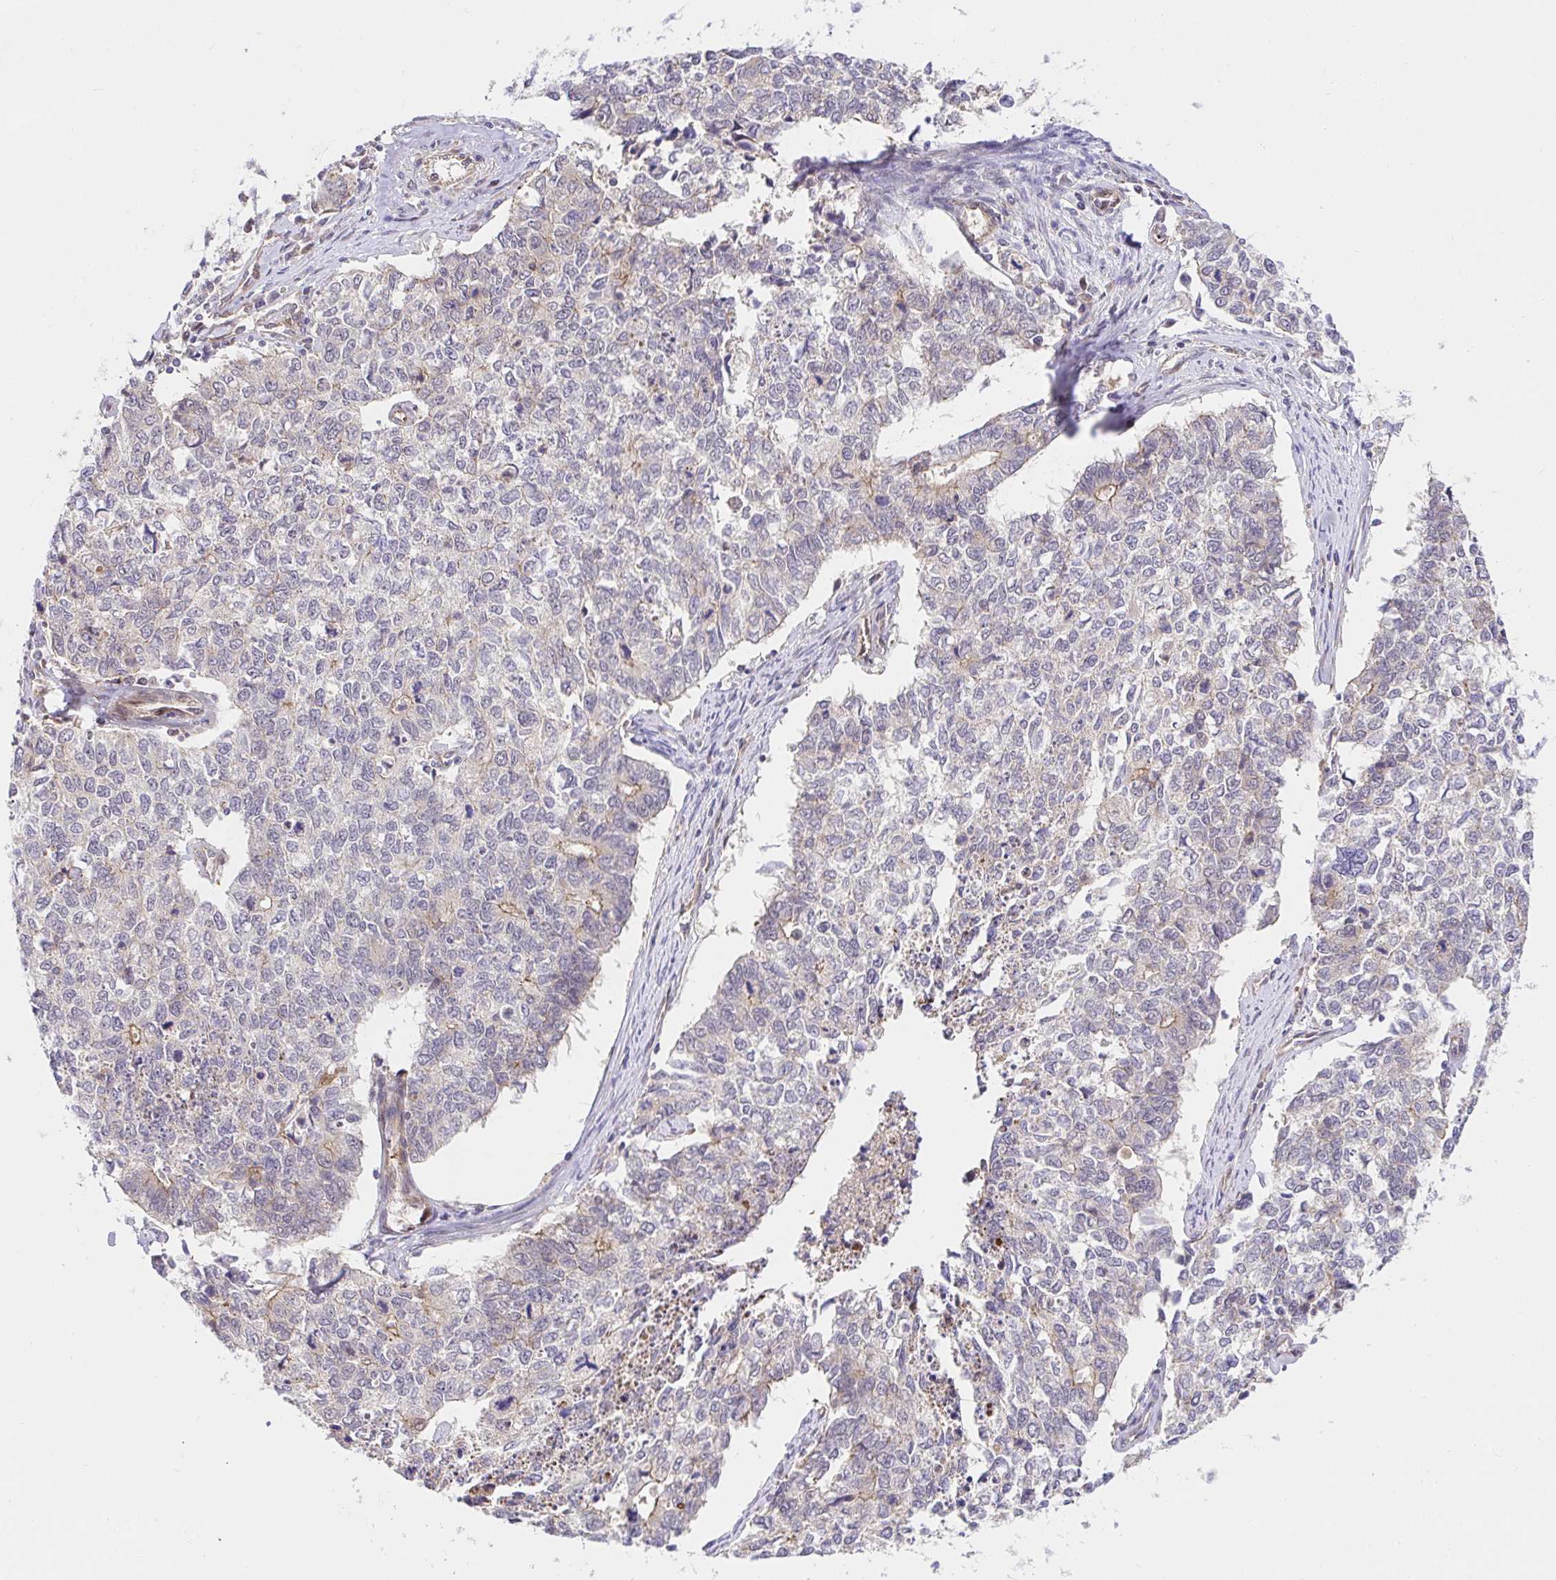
{"staining": {"intensity": "negative", "quantity": "none", "location": "none"}, "tissue": "cervical cancer", "cell_type": "Tumor cells", "image_type": "cancer", "snomed": [{"axis": "morphology", "description": "Adenocarcinoma, NOS"}, {"axis": "topography", "description": "Cervix"}], "caption": "Human cervical cancer (adenocarcinoma) stained for a protein using immunohistochemistry (IHC) demonstrates no expression in tumor cells.", "gene": "TRIM55", "patient": {"sex": "female", "age": 63}}